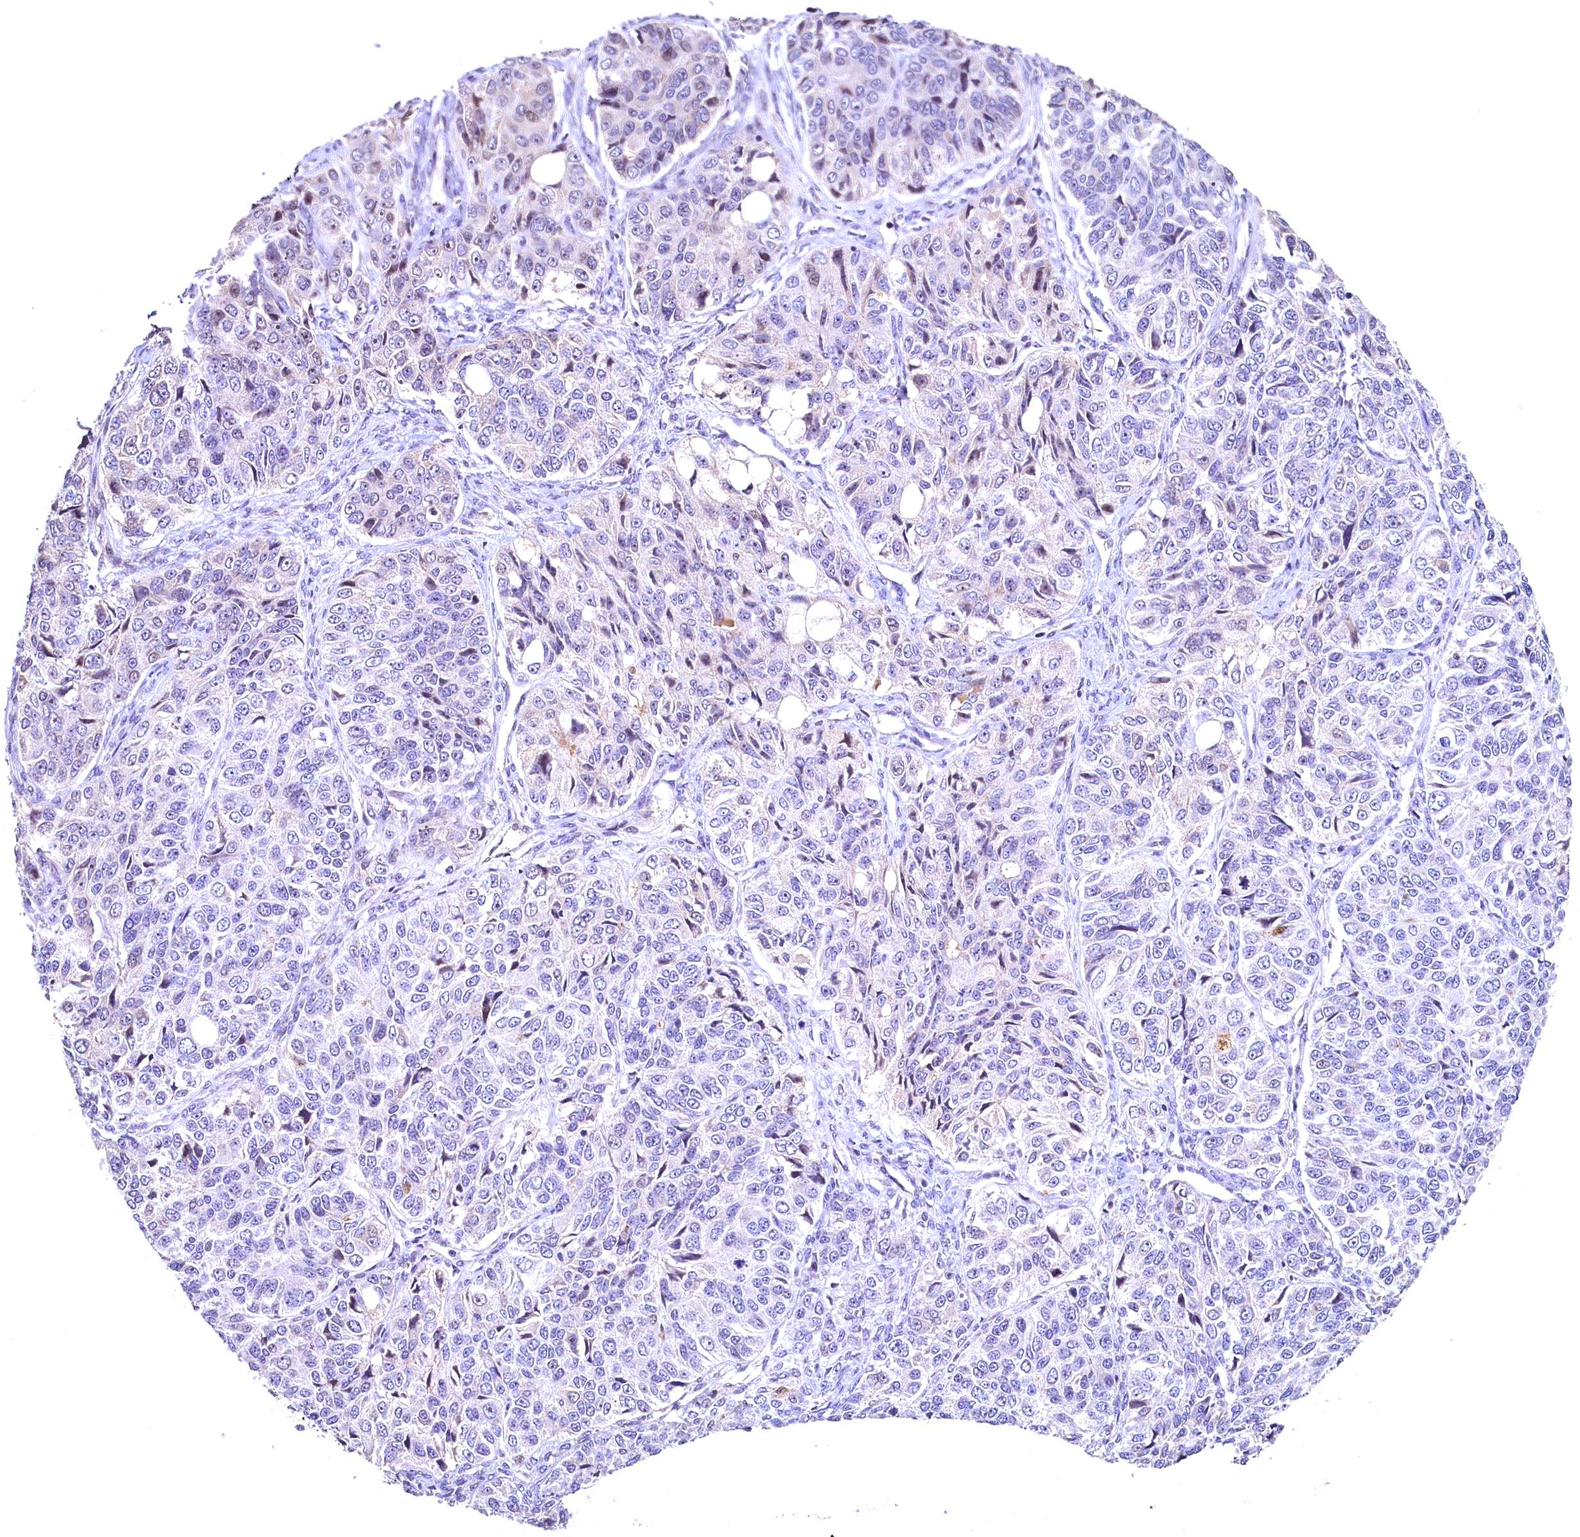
{"staining": {"intensity": "negative", "quantity": "none", "location": "none"}, "tissue": "ovarian cancer", "cell_type": "Tumor cells", "image_type": "cancer", "snomed": [{"axis": "morphology", "description": "Carcinoma, endometroid"}, {"axis": "topography", "description": "Ovary"}], "caption": "Immunohistochemistry photomicrograph of neoplastic tissue: ovarian cancer (endometroid carcinoma) stained with DAB (3,3'-diaminobenzidine) displays no significant protein staining in tumor cells.", "gene": "LATS2", "patient": {"sex": "female", "age": 51}}